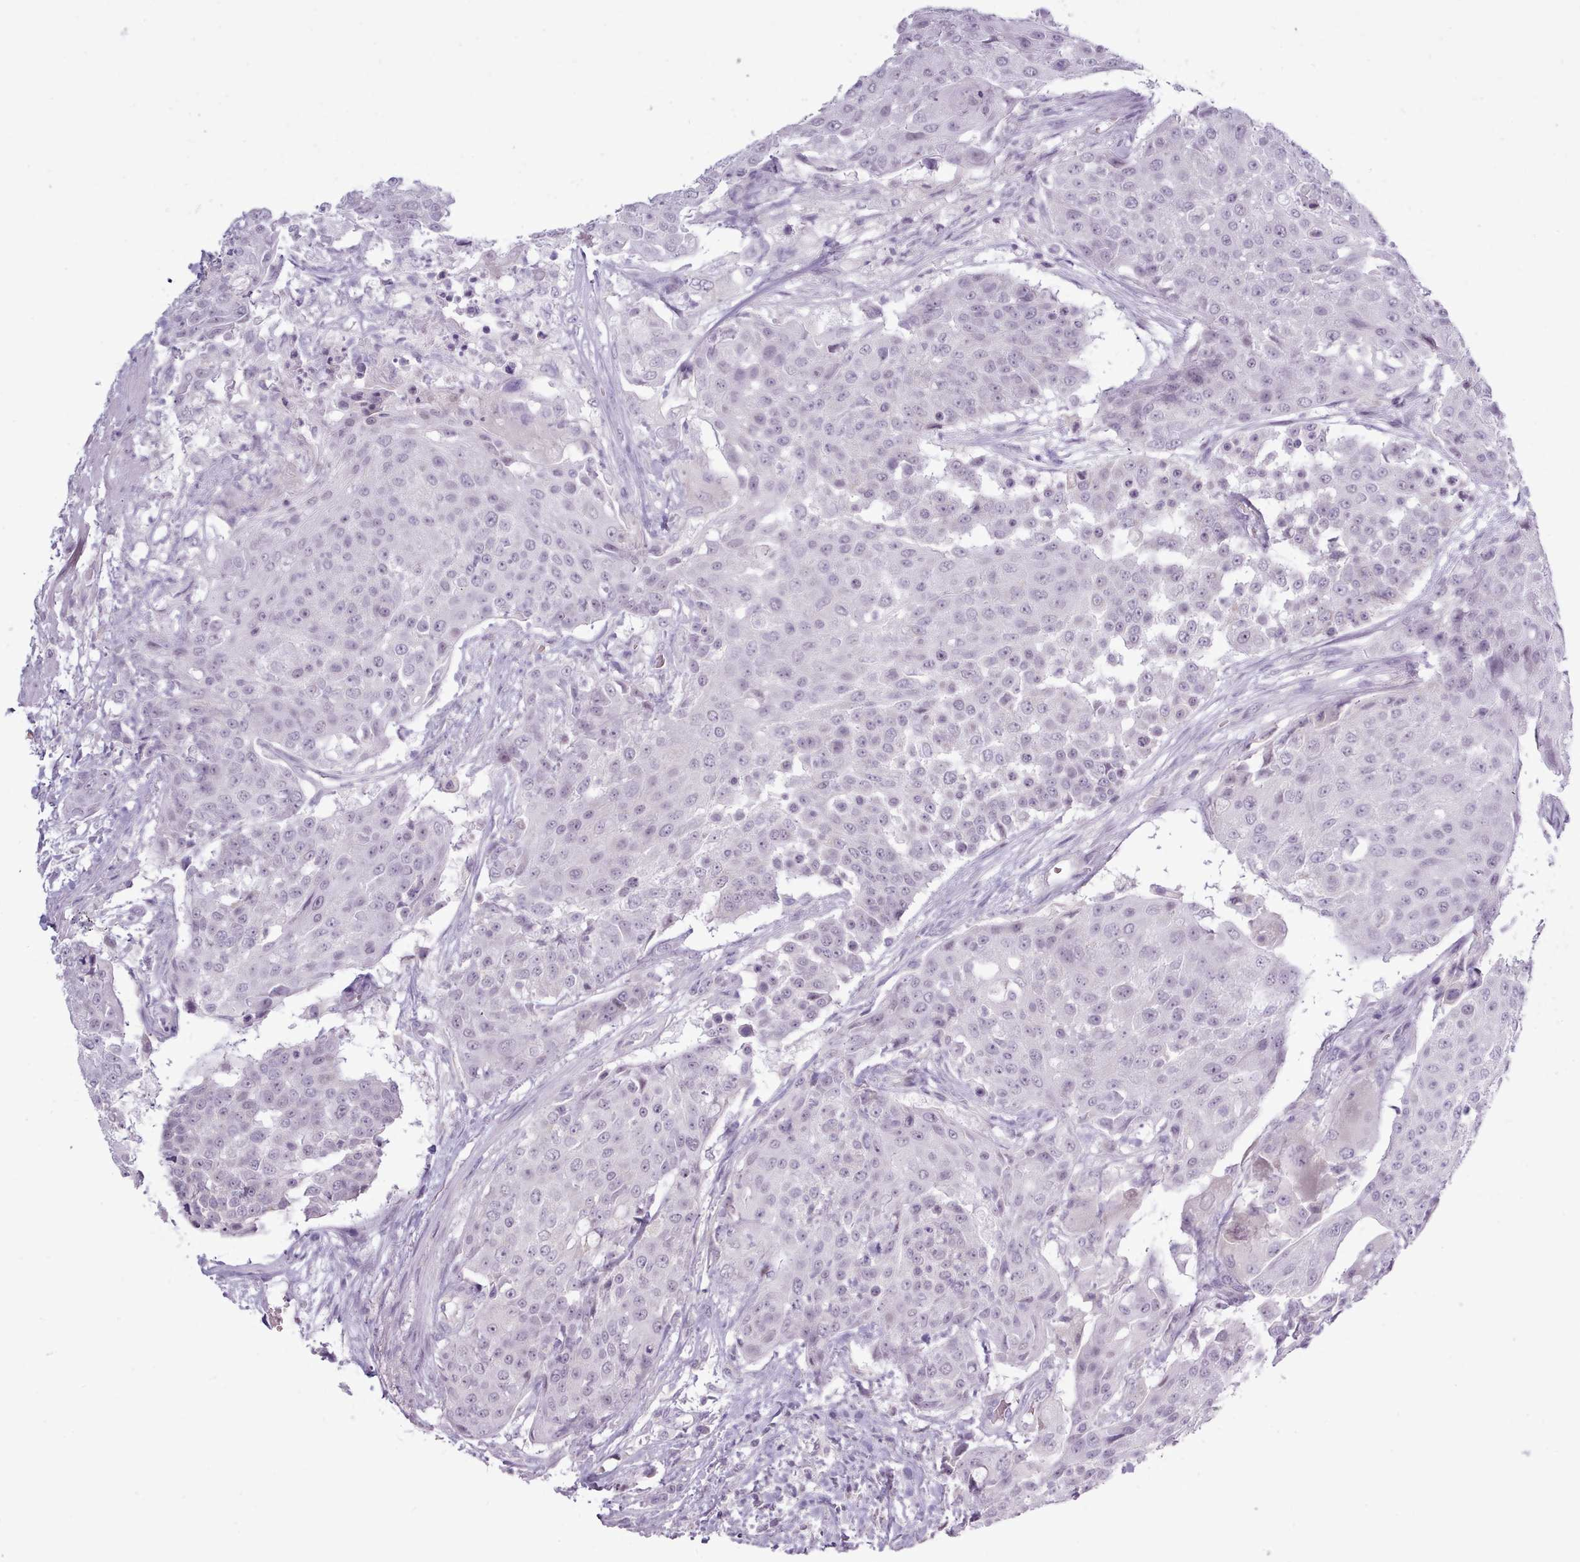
{"staining": {"intensity": "negative", "quantity": "none", "location": "none"}, "tissue": "urothelial cancer", "cell_type": "Tumor cells", "image_type": "cancer", "snomed": [{"axis": "morphology", "description": "Urothelial carcinoma, High grade"}, {"axis": "topography", "description": "Urinary bladder"}], "caption": "Tumor cells show no significant positivity in urothelial cancer.", "gene": "BDKRB2", "patient": {"sex": "female", "age": 63}}